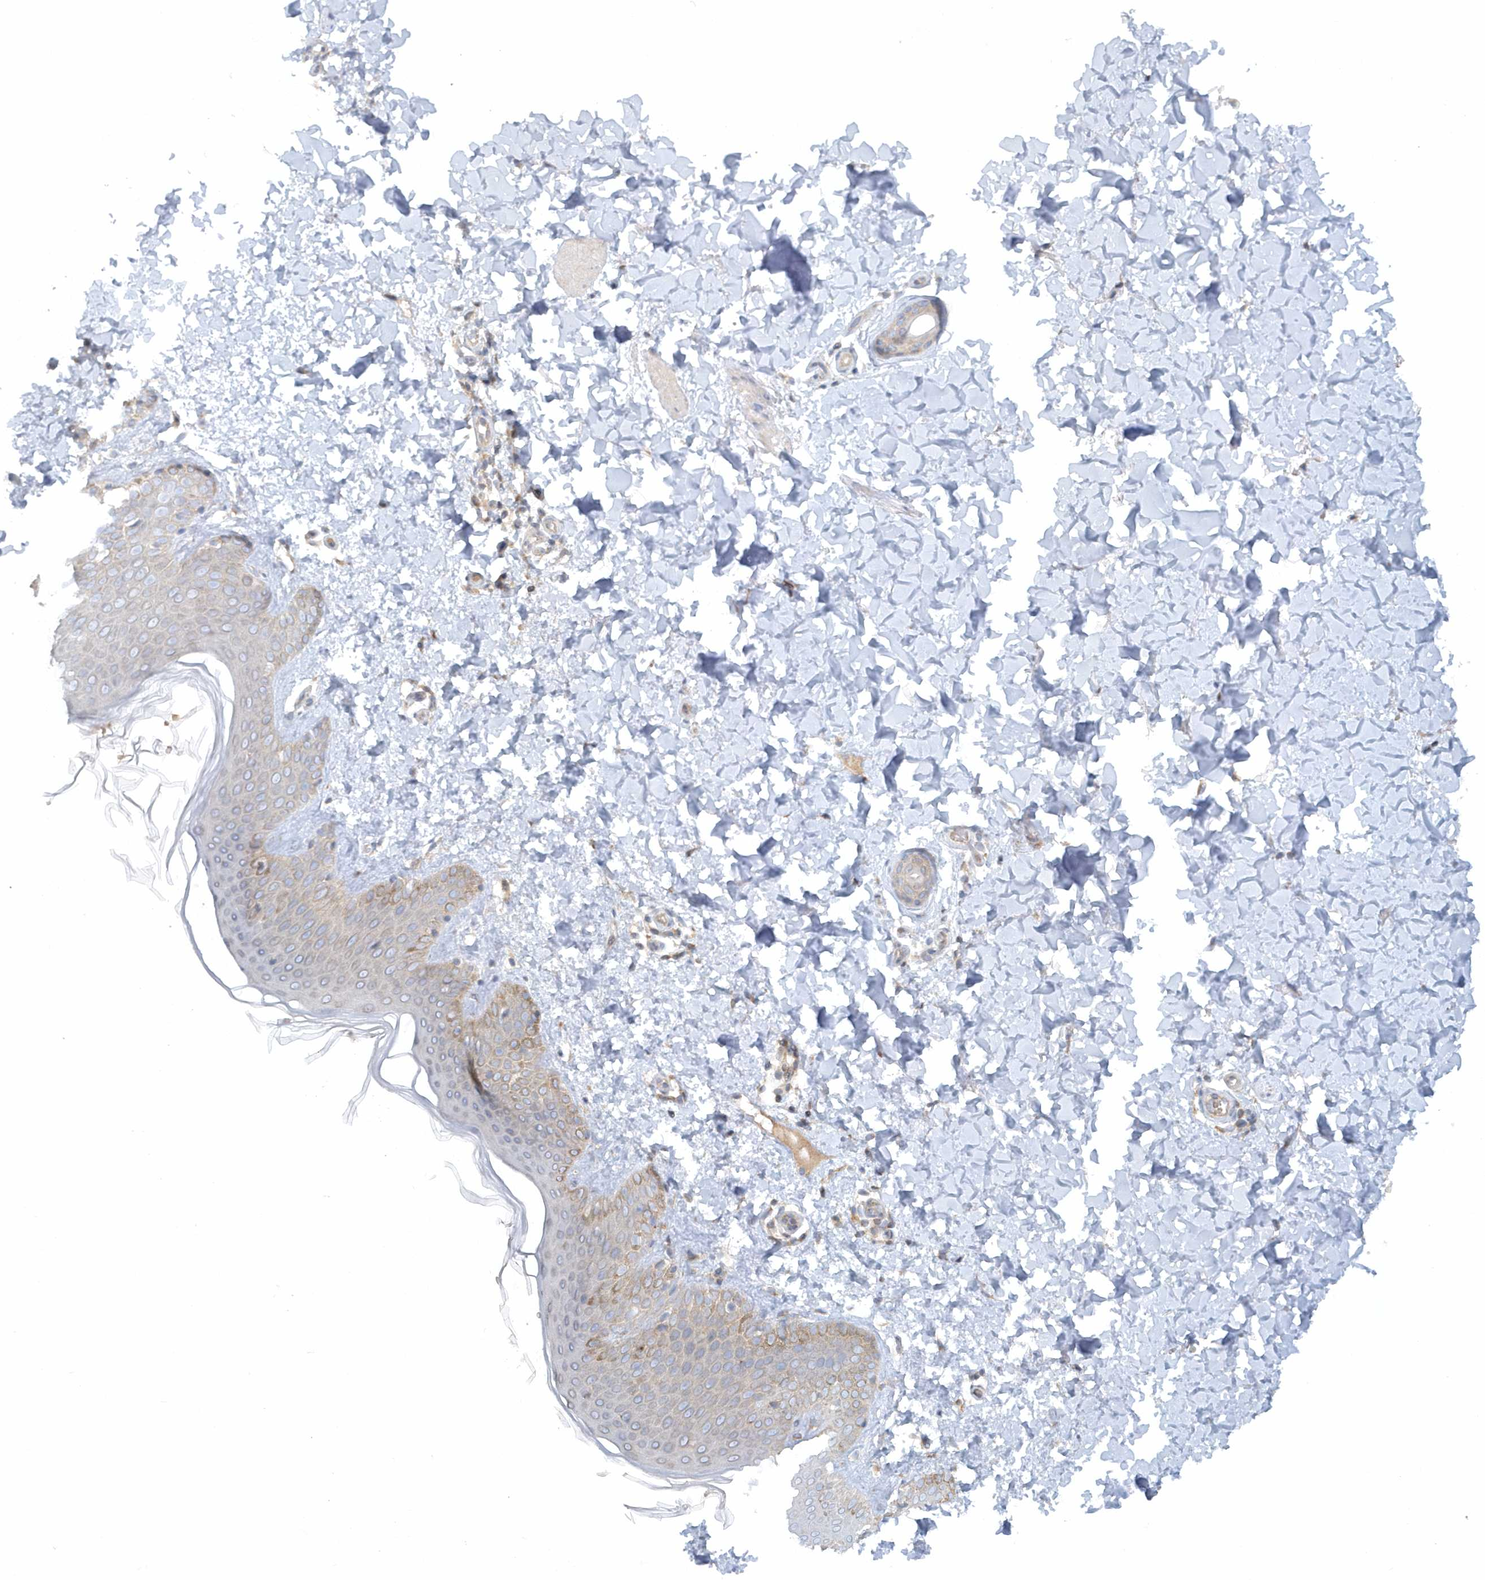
{"staining": {"intensity": "moderate", "quantity": "<25%", "location": "cytoplasmic/membranous"}, "tissue": "skin", "cell_type": "Fibroblasts", "image_type": "normal", "snomed": [{"axis": "morphology", "description": "Normal tissue, NOS"}, {"axis": "topography", "description": "Skin"}], "caption": "Immunohistochemical staining of unremarkable human skin reveals <25% levels of moderate cytoplasmic/membranous protein positivity in about <25% of fibroblasts.", "gene": "CNOT10", "patient": {"sex": "male", "age": 36}}